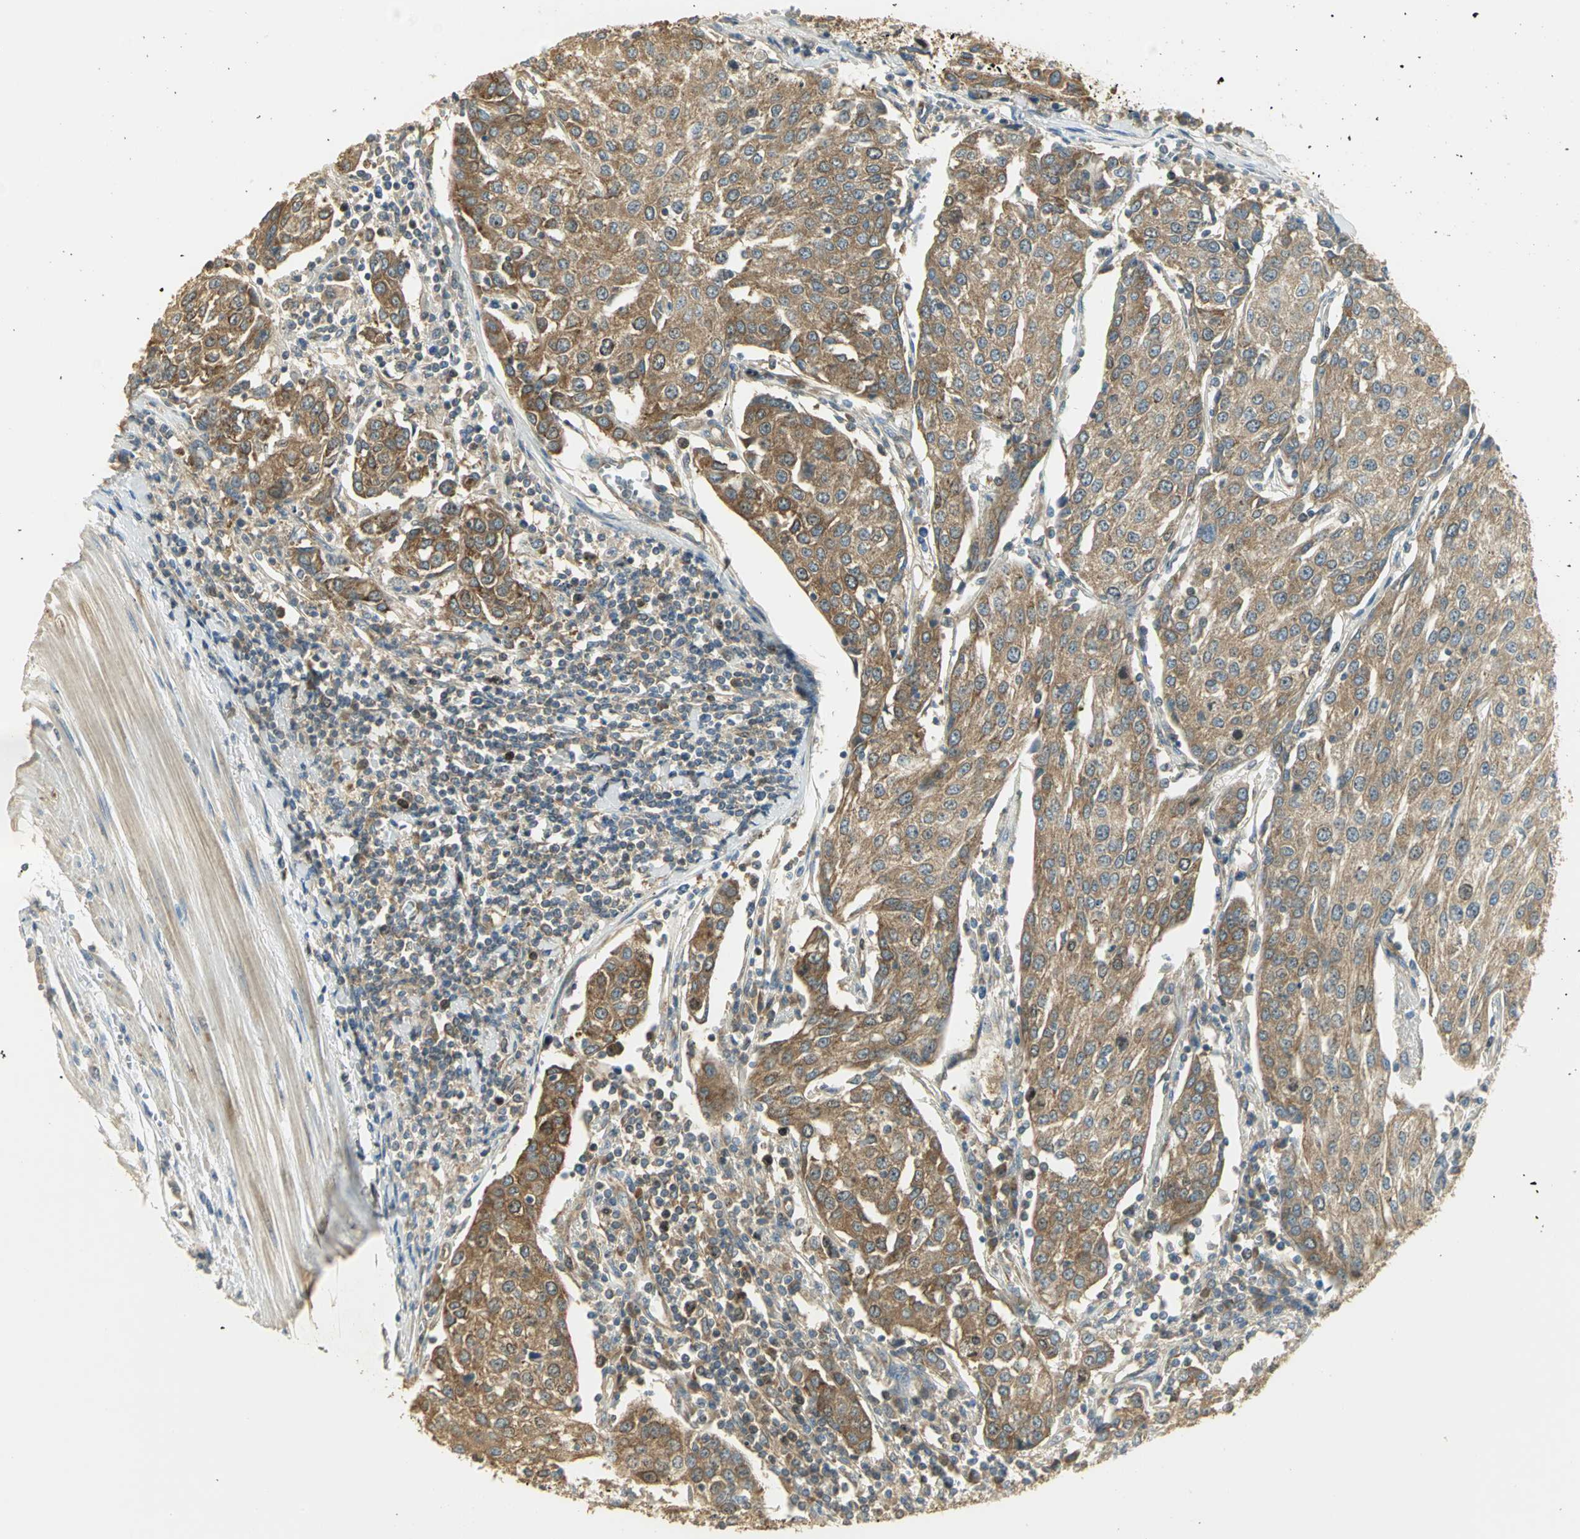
{"staining": {"intensity": "moderate", "quantity": ">75%", "location": "cytoplasmic/membranous"}, "tissue": "urothelial cancer", "cell_type": "Tumor cells", "image_type": "cancer", "snomed": [{"axis": "morphology", "description": "Urothelial carcinoma, High grade"}, {"axis": "topography", "description": "Urinary bladder"}], "caption": "Immunohistochemistry of urothelial cancer shows medium levels of moderate cytoplasmic/membranous staining in about >75% of tumor cells. (IHC, brightfield microscopy, high magnification).", "gene": "RARS1", "patient": {"sex": "female", "age": 85}}